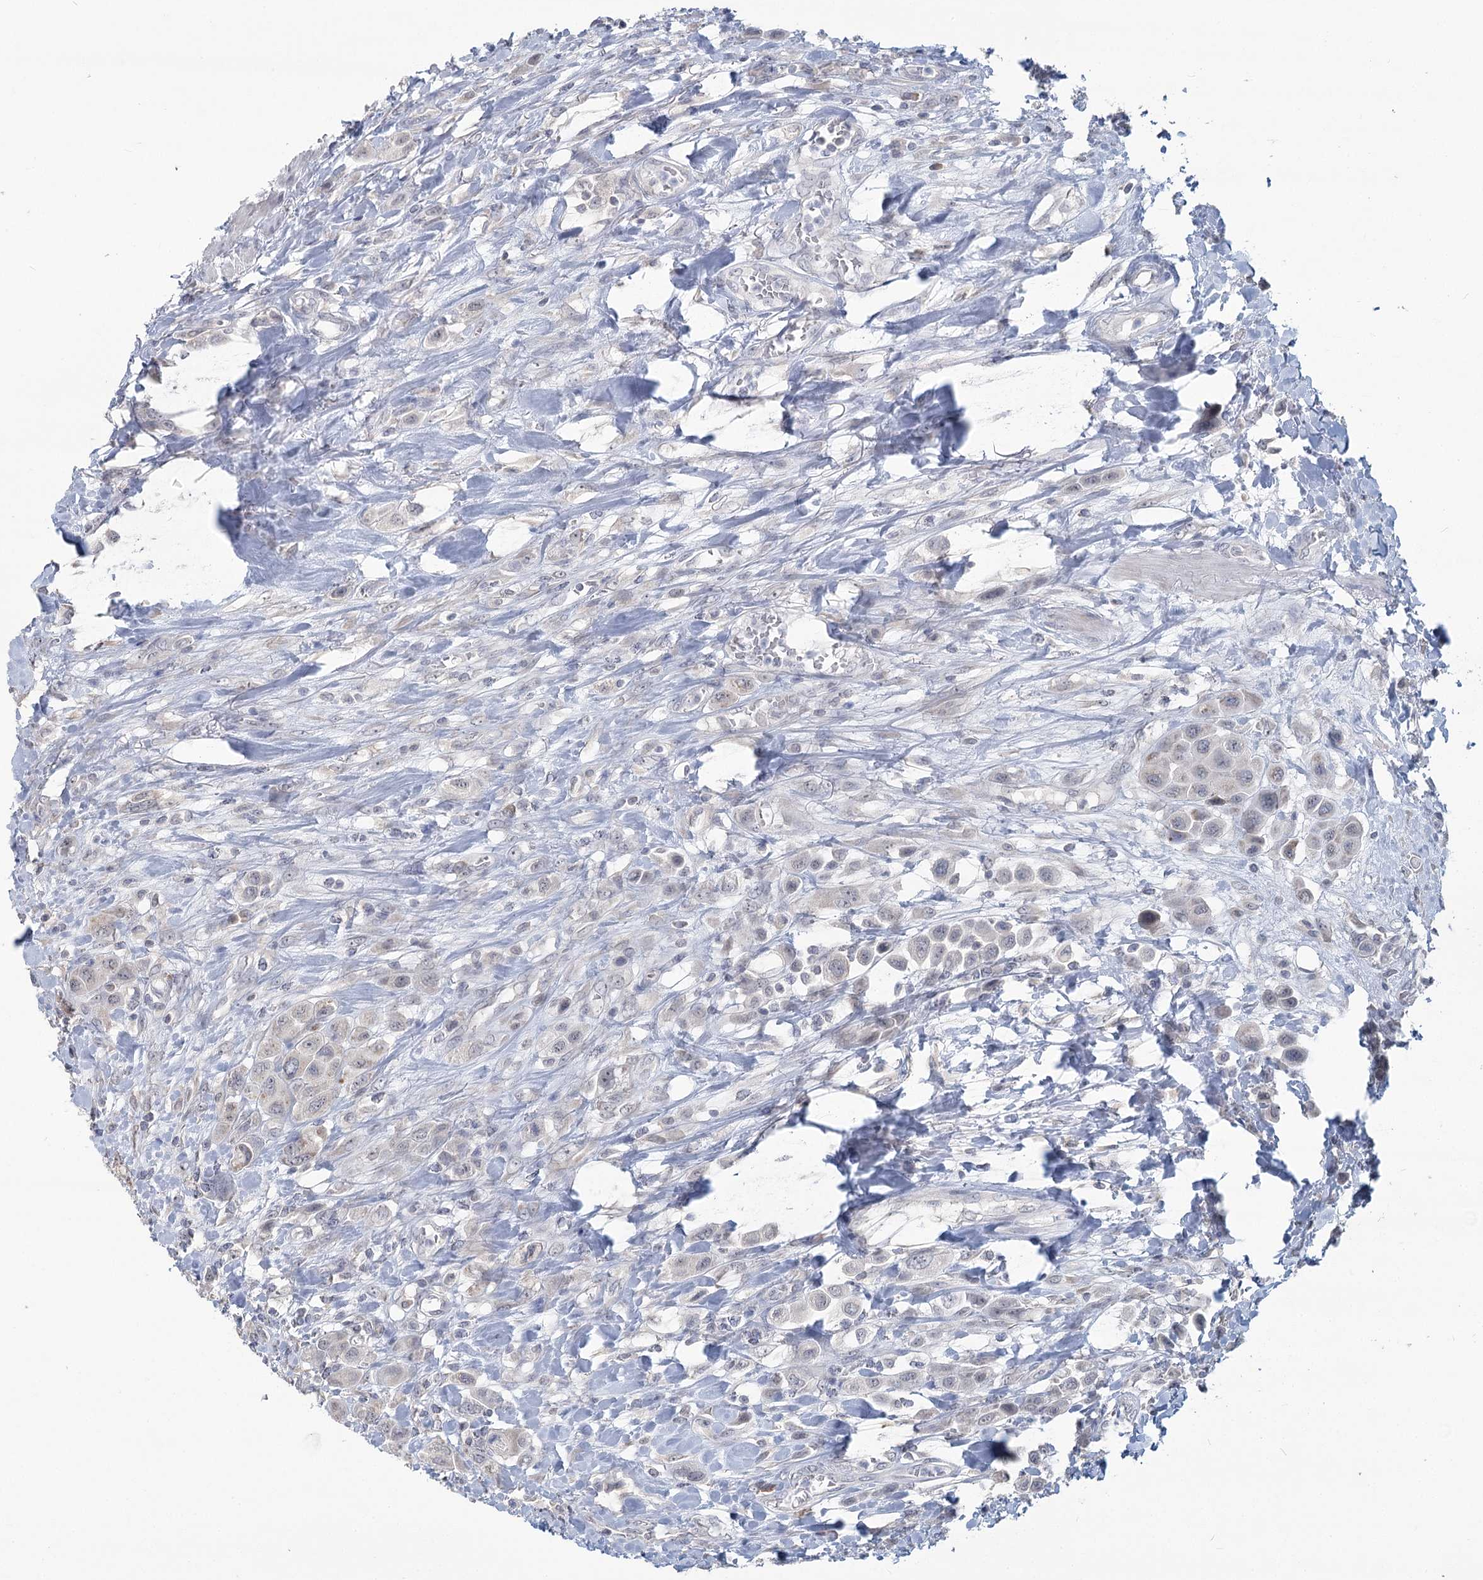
{"staining": {"intensity": "negative", "quantity": "none", "location": "none"}, "tissue": "urothelial cancer", "cell_type": "Tumor cells", "image_type": "cancer", "snomed": [{"axis": "morphology", "description": "Urothelial carcinoma, High grade"}, {"axis": "topography", "description": "Urinary bladder"}], "caption": "A high-resolution image shows immunohistochemistry (IHC) staining of urothelial cancer, which exhibits no significant positivity in tumor cells.", "gene": "SLC9A3", "patient": {"sex": "male", "age": 50}}